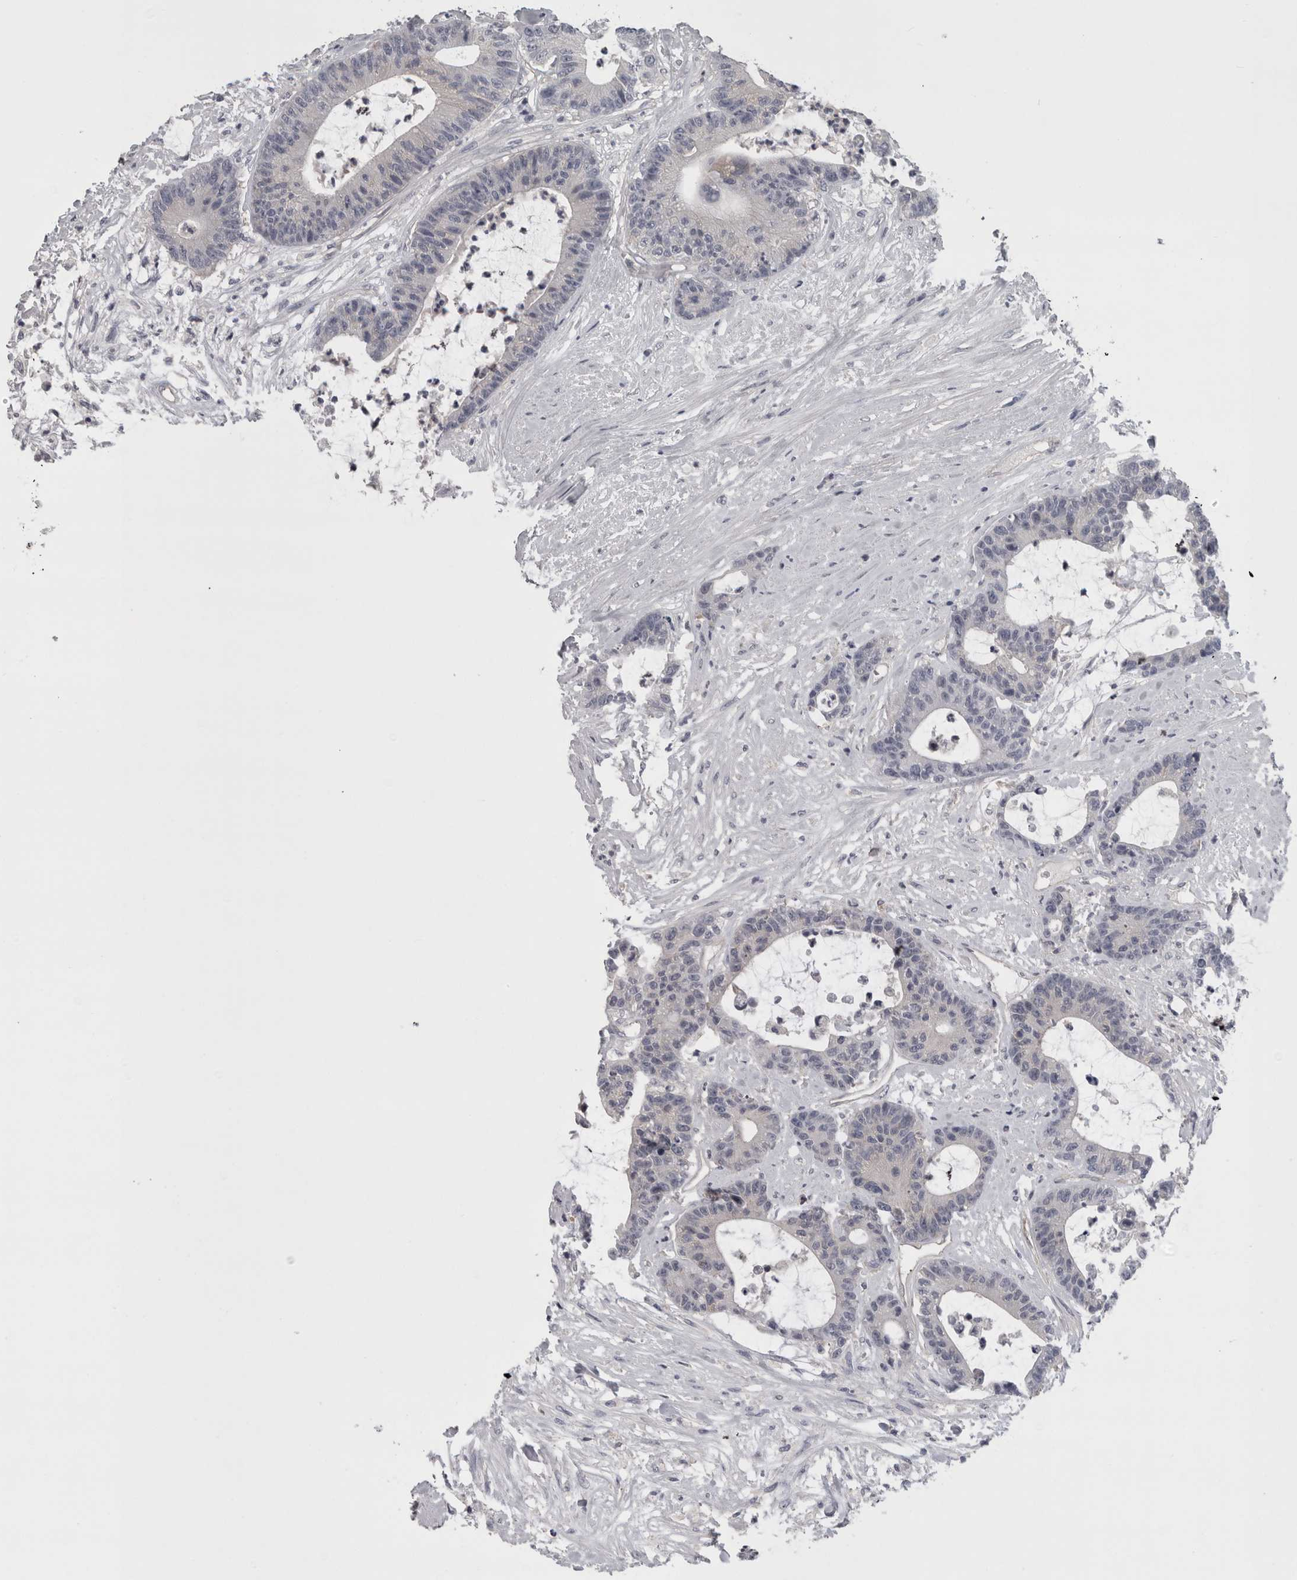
{"staining": {"intensity": "negative", "quantity": "none", "location": "none"}, "tissue": "colorectal cancer", "cell_type": "Tumor cells", "image_type": "cancer", "snomed": [{"axis": "morphology", "description": "Adenocarcinoma, NOS"}, {"axis": "topography", "description": "Colon"}], "caption": "An immunohistochemistry (IHC) image of colorectal adenocarcinoma is shown. There is no staining in tumor cells of colorectal adenocarcinoma.", "gene": "LYZL6", "patient": {"sex": "female", "age": 84}}